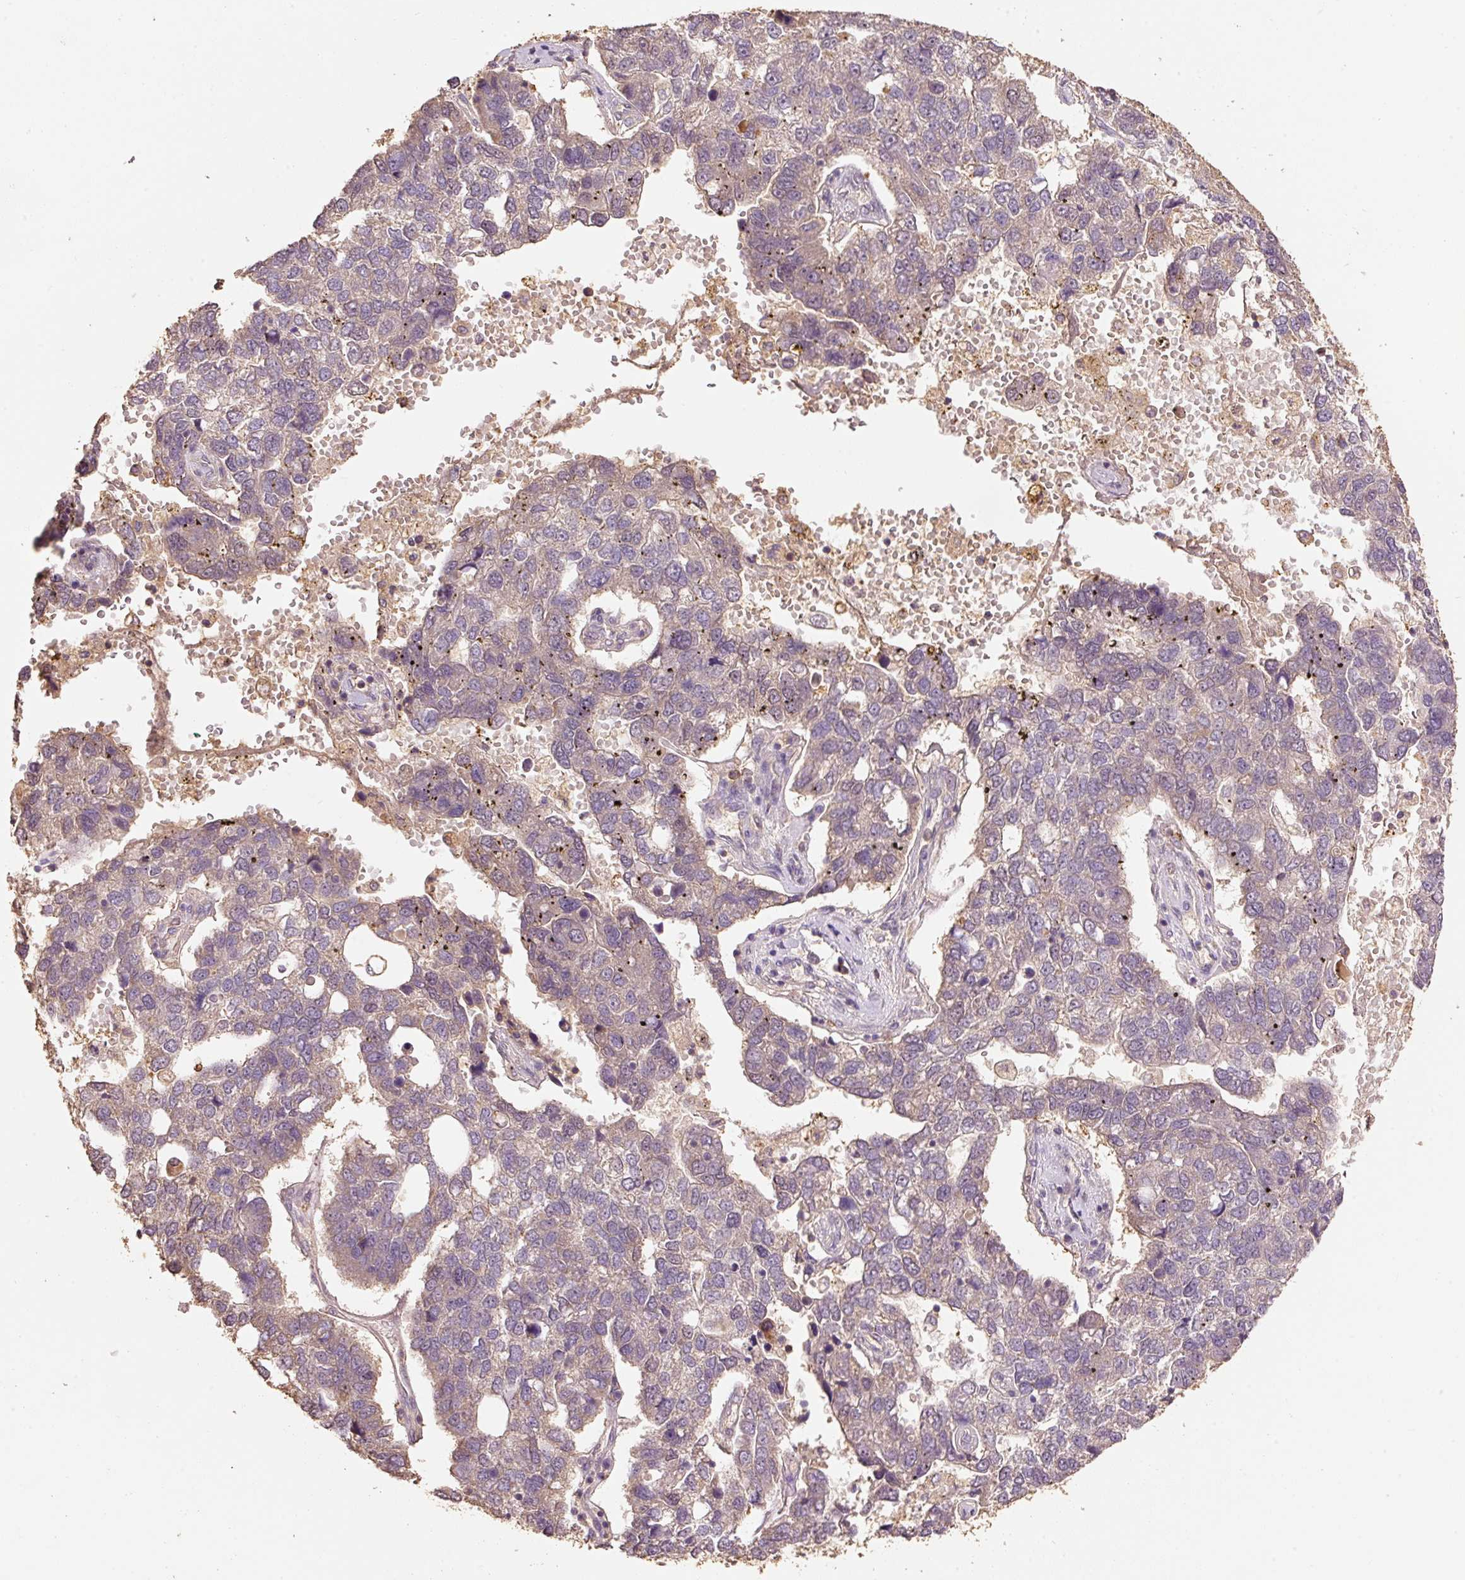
{"staining": {"intensity": "weak", "quantity": "25%-75%", "location": "cytoplasmic/membranous"}, "tissue": "pancreatic cancer", "cell_type": "Tumor cells", "image_type": "cancer", "snomed": [{"axis": "morphology", "description": "Adenocarcinoma, NOS"}, {"axis": "topography", "description": "Pancreas"}], "caption": "A low amount of weak cytoplasmic/membranous positivity is seen in approximately 25%-75% of tumor cells in pancreatic cancer tissue.", "gene": "HERC2", "patient": {"sex": "female", "age": 61}}